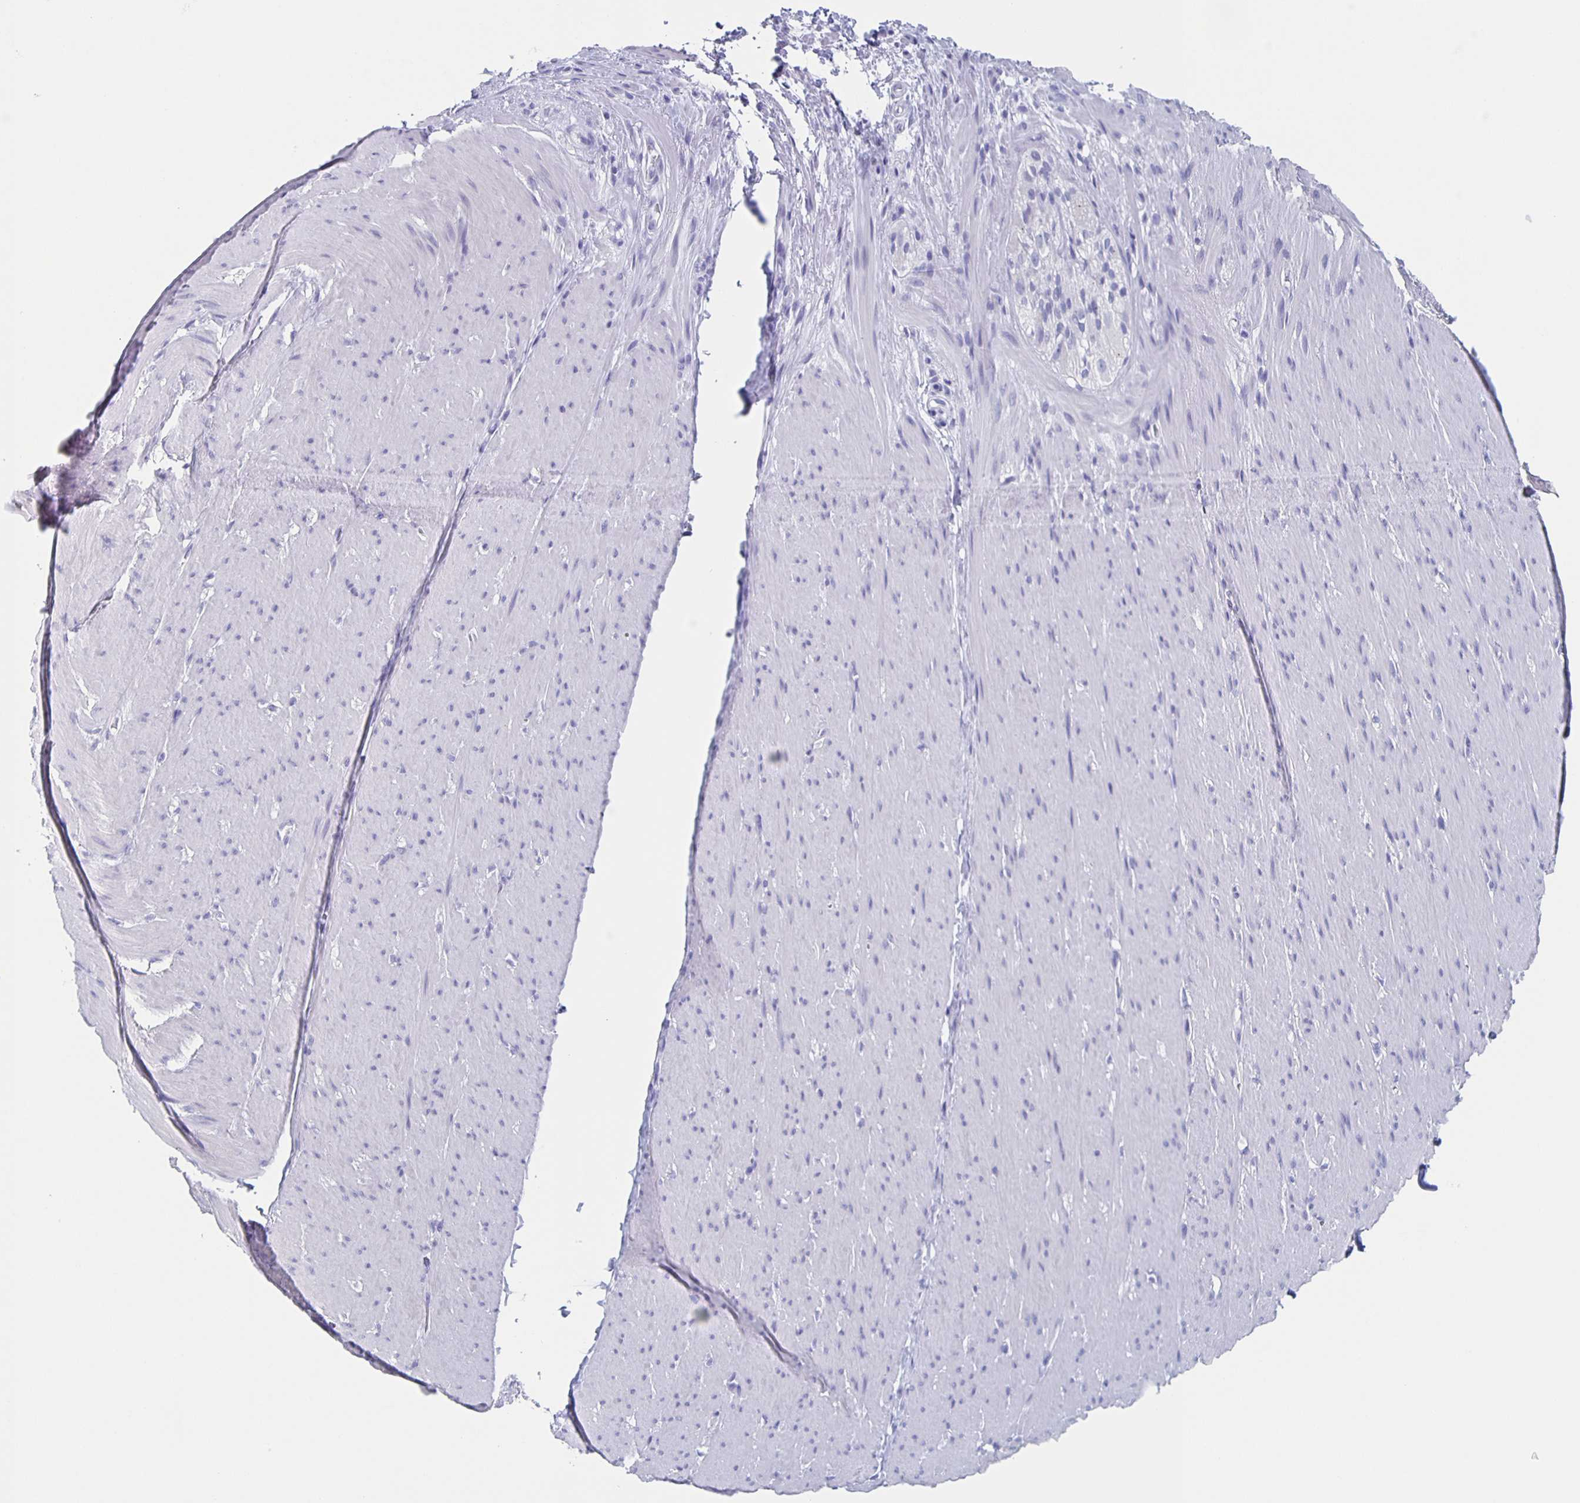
{"staining": {"intensity": "negative", "quantity": "none", "location": "none"}, "tissue": "smooth muscle", "cell_type": "Smooth muscle cells", "image_type": "normal", "snomed": [{"axis": "morphology", "description": "Normal tissue, NOS"}, {"axis": "topography", "description": "Smooth muscle"}, {"axis": "topography", "description": "Rectum"}], "caption": "High power microscopy image of an immunohistochemistry image of normal smooth muscle, revealing no significant expression in smooth muscle cells. (Immunohistochemistry (ihc), brightfield microscopy, high magnification).", "gene": "SLC34A2", "patient": {"sex": "male", "age": 53}}